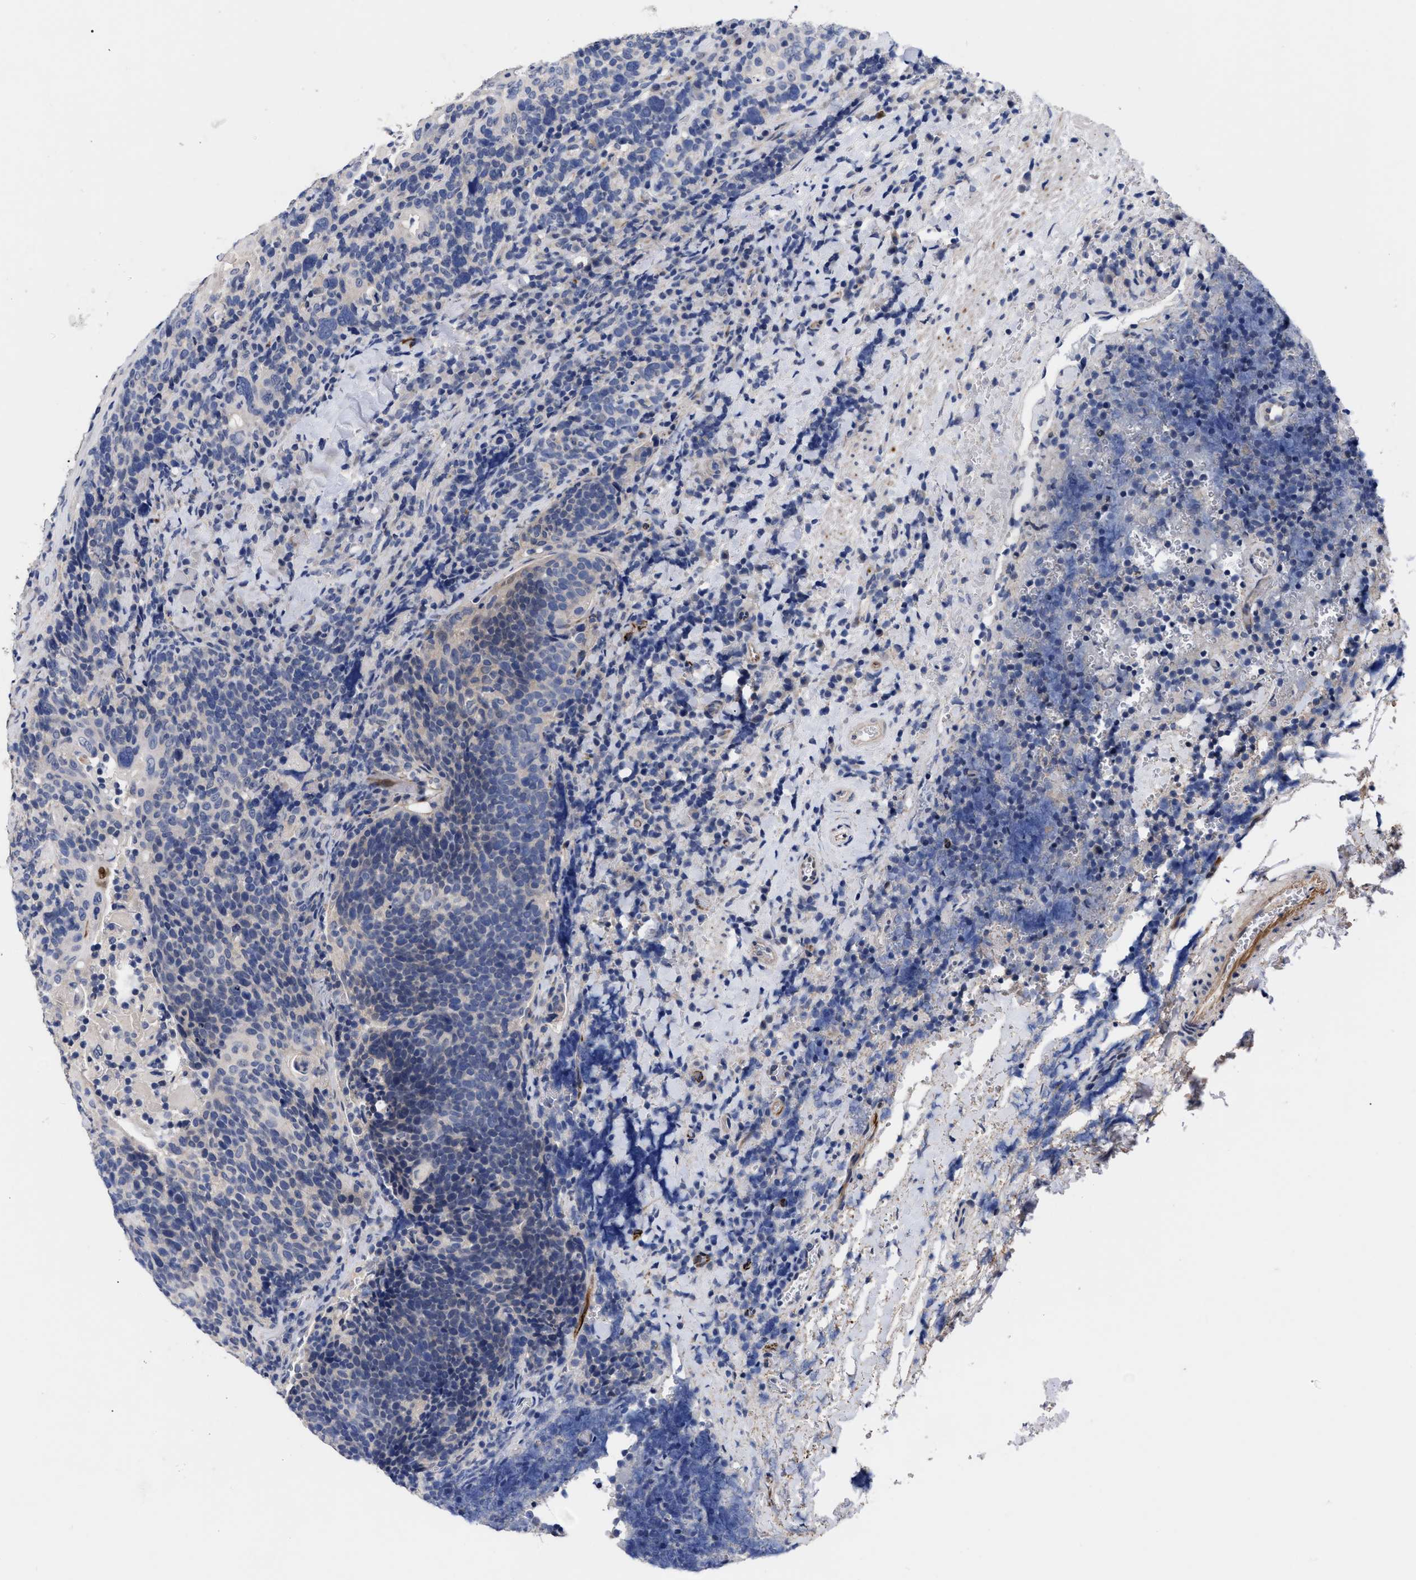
{"staining": {"intensity": "negative", "quantity": "none", "location": "none"}, "tissue": "head and neck cancer", "cell_type": "Tumor cells", "image_type": "cancer", "snomed": [{"axis": "morphology", "description": "Squamous cell carcinoma, NOS"}, {"axis": "morphology", "description": "Squamous cell carcinoma, metastatic, NOS"}, {"axis": "topography", "description": "Lymph node"}, {"axis": "topography", "description": "Head-Neck"}], "caption": "The immunohistochemistry image has no significant positivity in tumor cells of head and neck squamous cell carcinoma tissue.", "gene": "CCN5", "patient": {"sex": "male", "age": 62}}